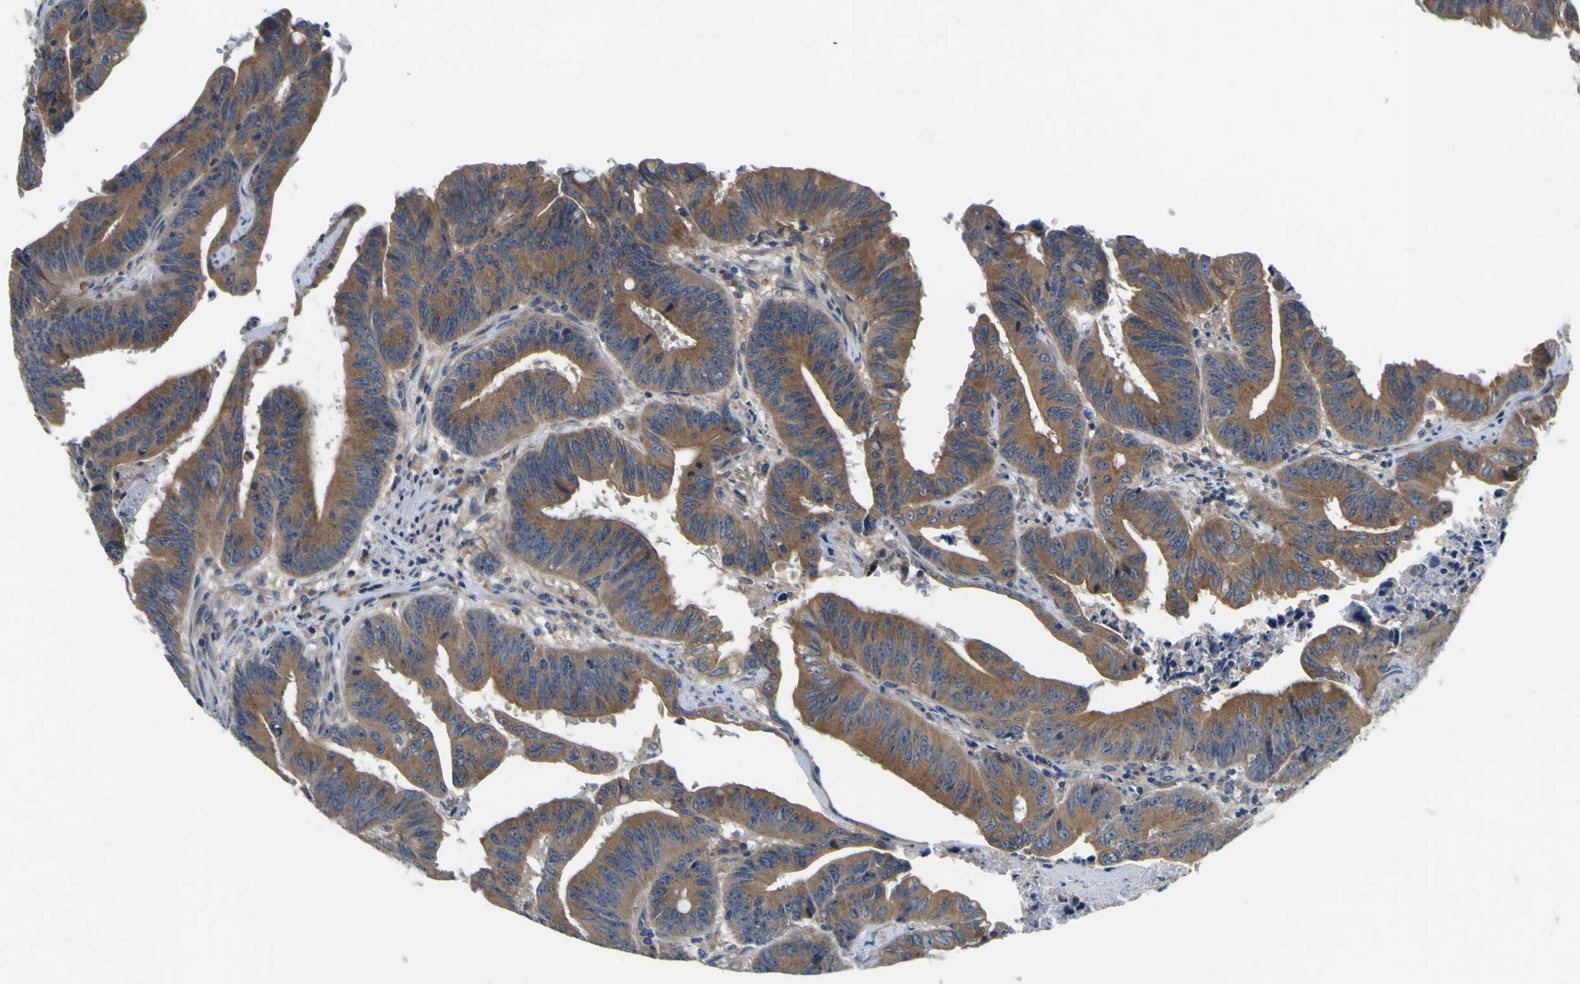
{"staining": {"intensity": "moderate", "quantity": ">75%", "location": "cytoplasmic/membranous"}, "tissue": "colorectal cancer", "cell_type": "Tumor cells", "image_type": "cancer", "snomed": [{"axis": "morphology", "description": "Adenocarcinoma, NOS"}, {"axis": "topography", "description": "Colon"}], "caption": "Colorectal cancer (adenocarcinoma) stained with immunohistochemistry displays moderate cytoplasmic/membranous staining in approximately >75% of tumor cells.", "gene": "CLSTN1", "patient": {"sex": "male", "age": 45}}